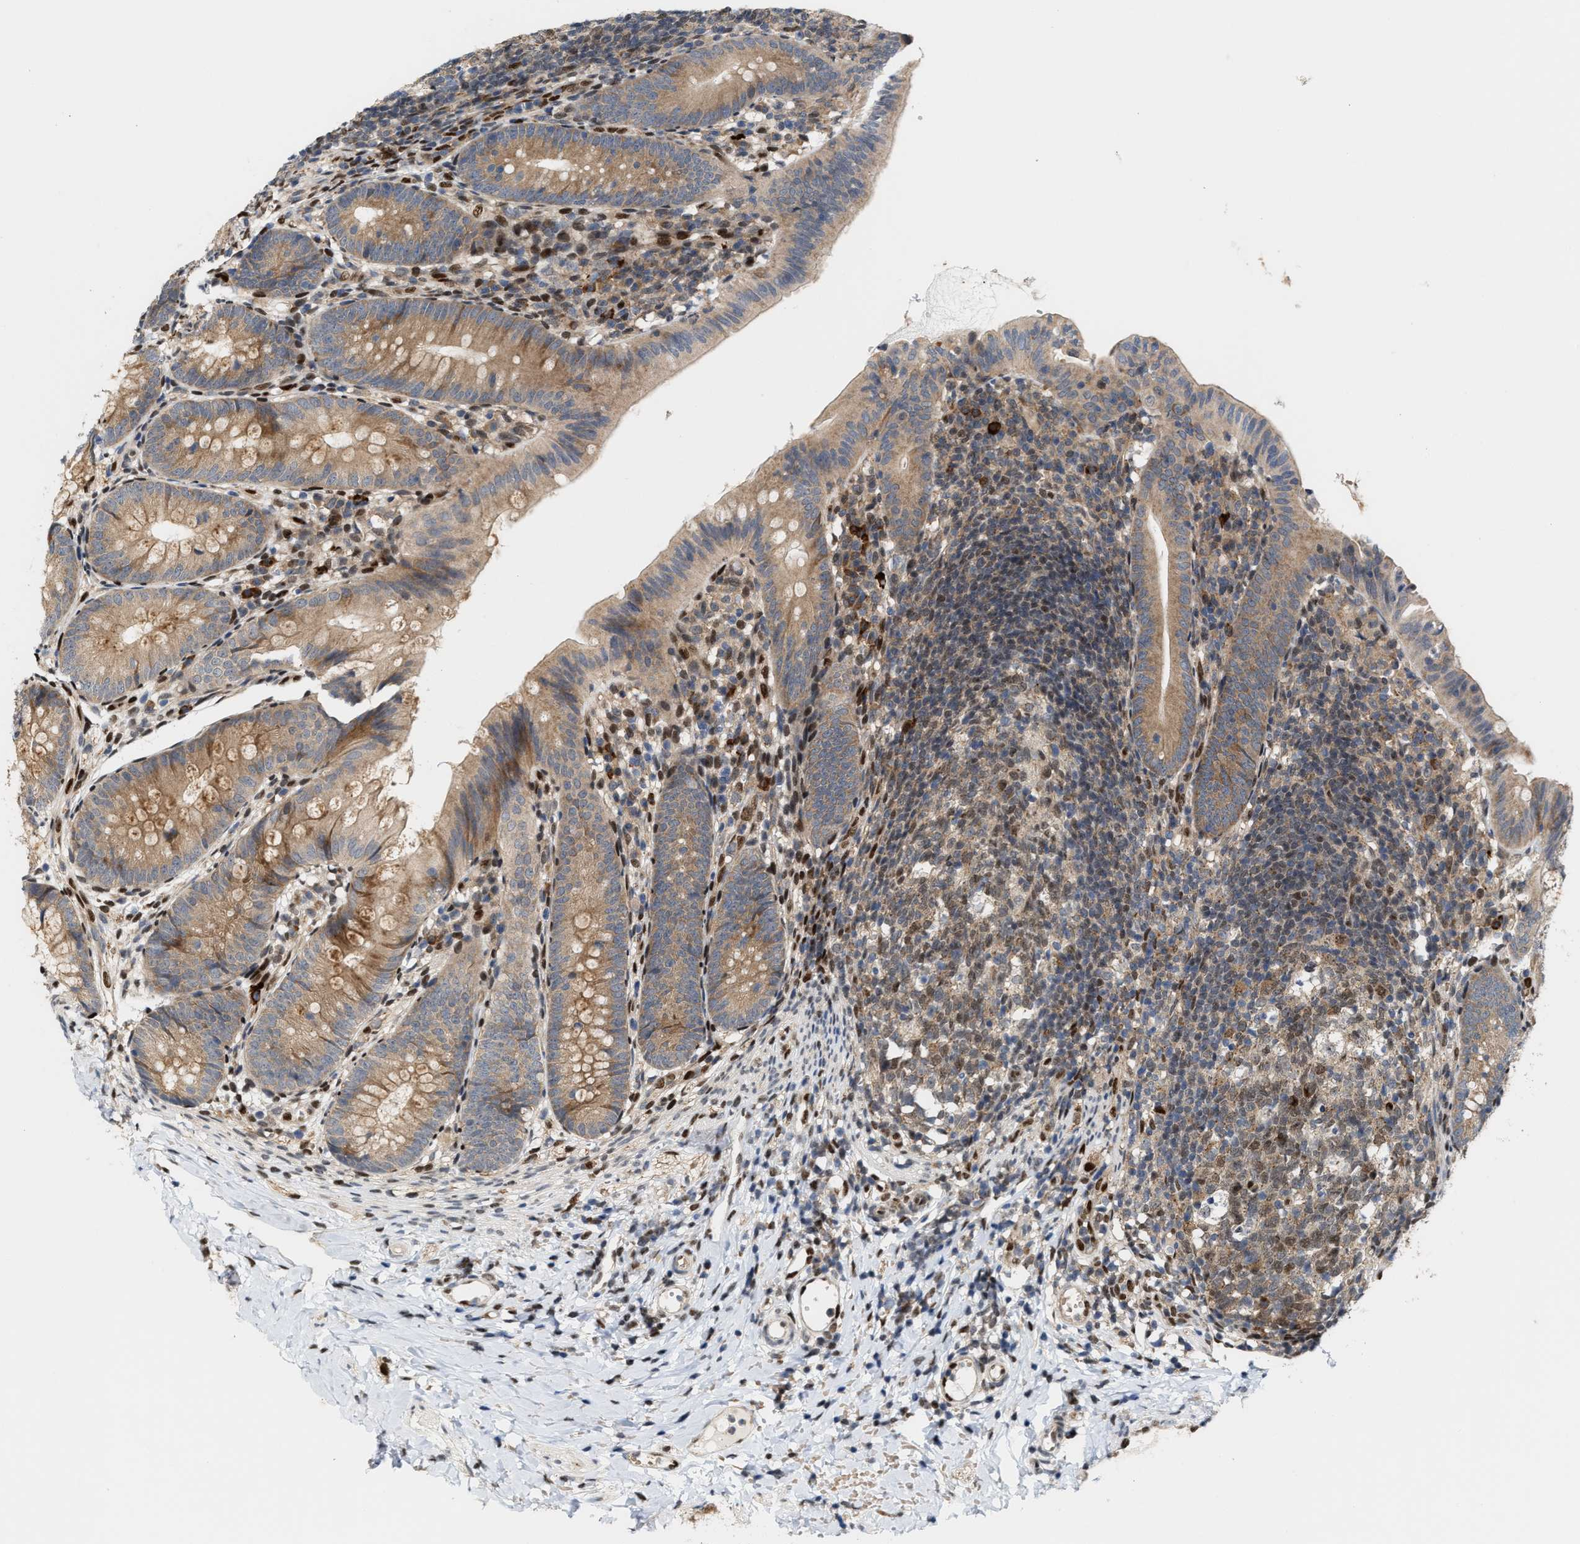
{"staining": {"intensity": "moderate", "quantity": ">75%", "location": "cytoplasmic/membranous"}, "tissue": "appendix", "cell_type": "Glandular cells", "image_type": "normal", "snomed": [{"axis": "morphology", "description": "Normal tissue, NOS"}, {"axis": "topography", "description": "Appendix"}], "caption": "Glandular cells show medium levels of moderate cytoplasmic/membranous expression in approximately >75% of cells in normal human appendix.", "gene": "TCF4", "patient": {"sex": "male", "age": 1}}